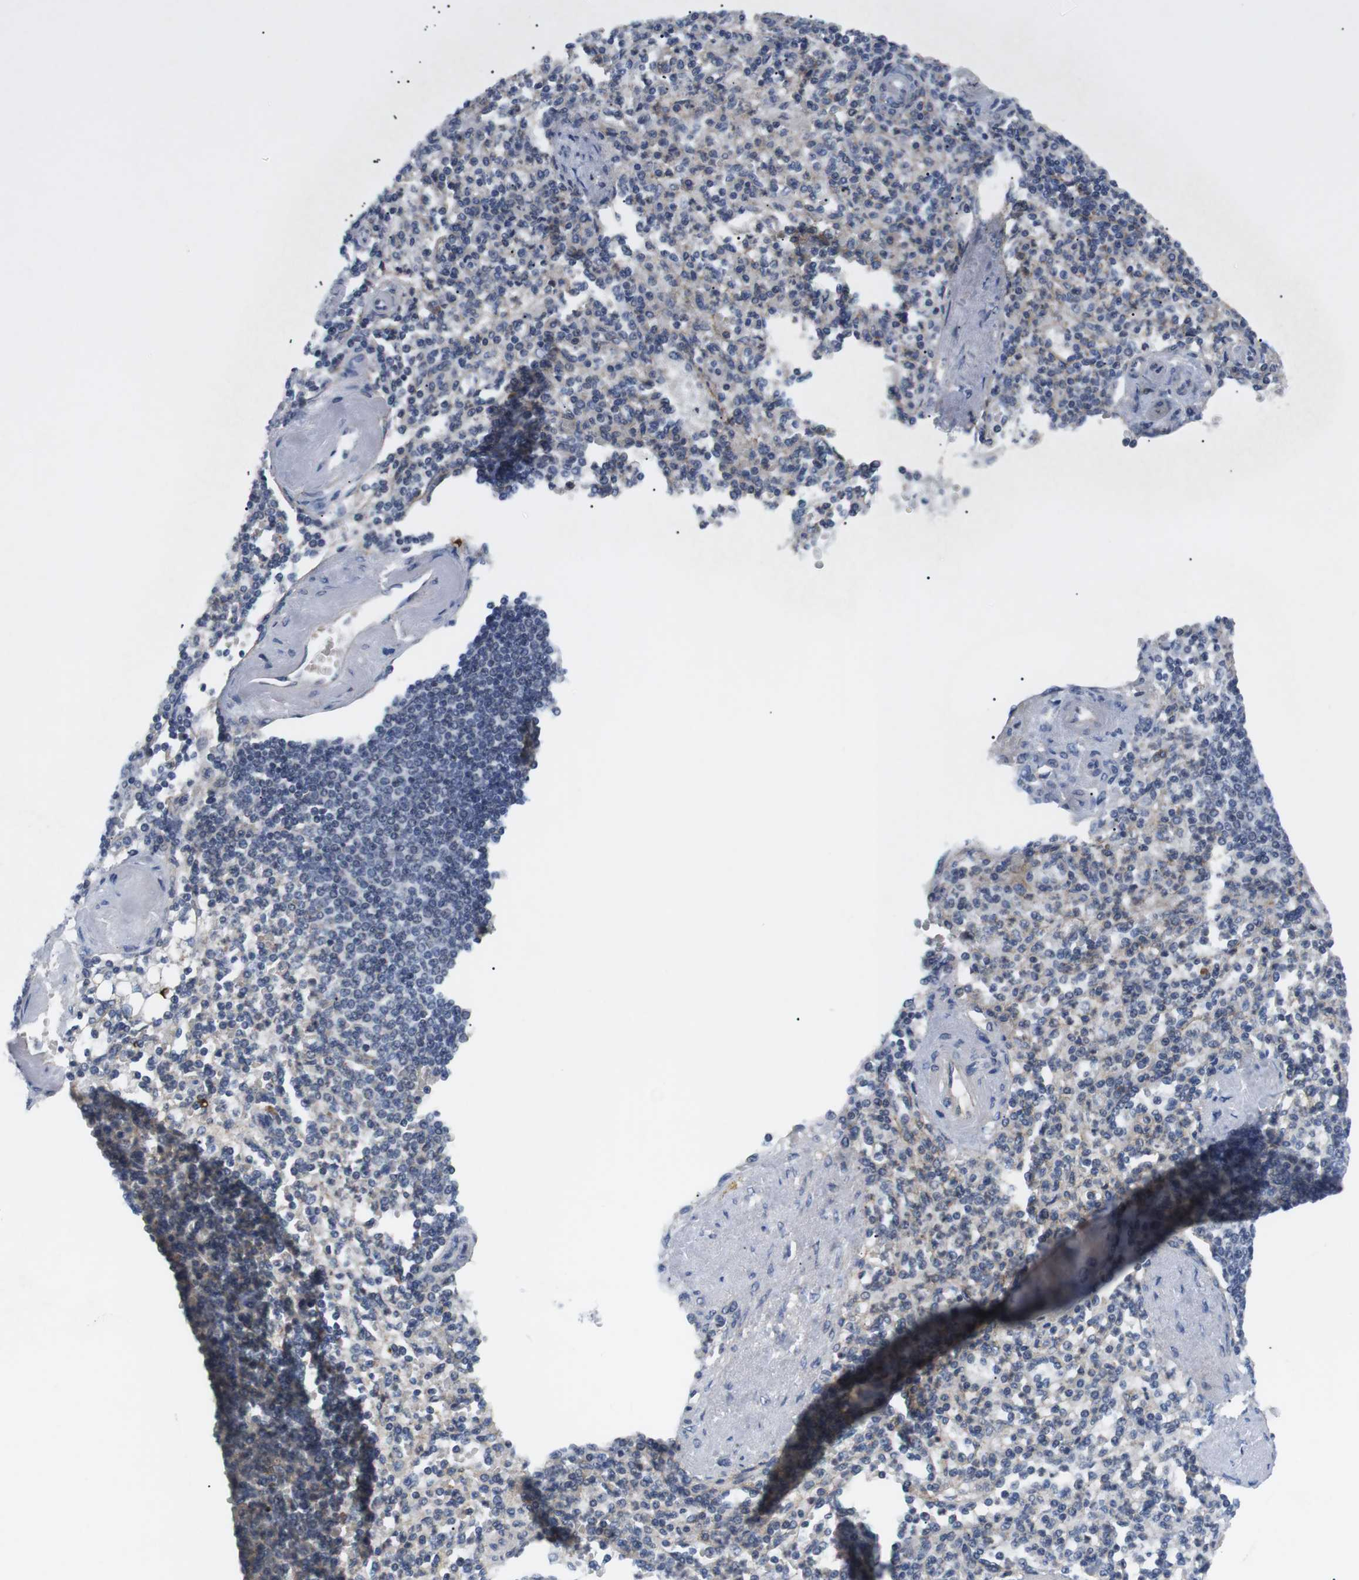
{"staining": {"intensity": "weak", "quantity": "25%-75%", "location": "cytoplasmic/membranous"}, "tissue": "spleen", "cell_type": "Cells in red pulp", "image_type": "normal", "snomed": [{"axis": "morphology", "description": "Normal tissue, NOS"}, {"axis": "topography", "description": "Spleen"}], "caption": "IHC histopathology image of normal spleen: human spleen stained using immunohistochemistry demonstrates low levels of weak protein expression localized specifically in the cytoplasmic/membranous of cells in red pulp, appearing as a cytoplasmic/membranous brown color.", "gene": "NECTIN1", "patient": {"sex": "female", "age": 74}}